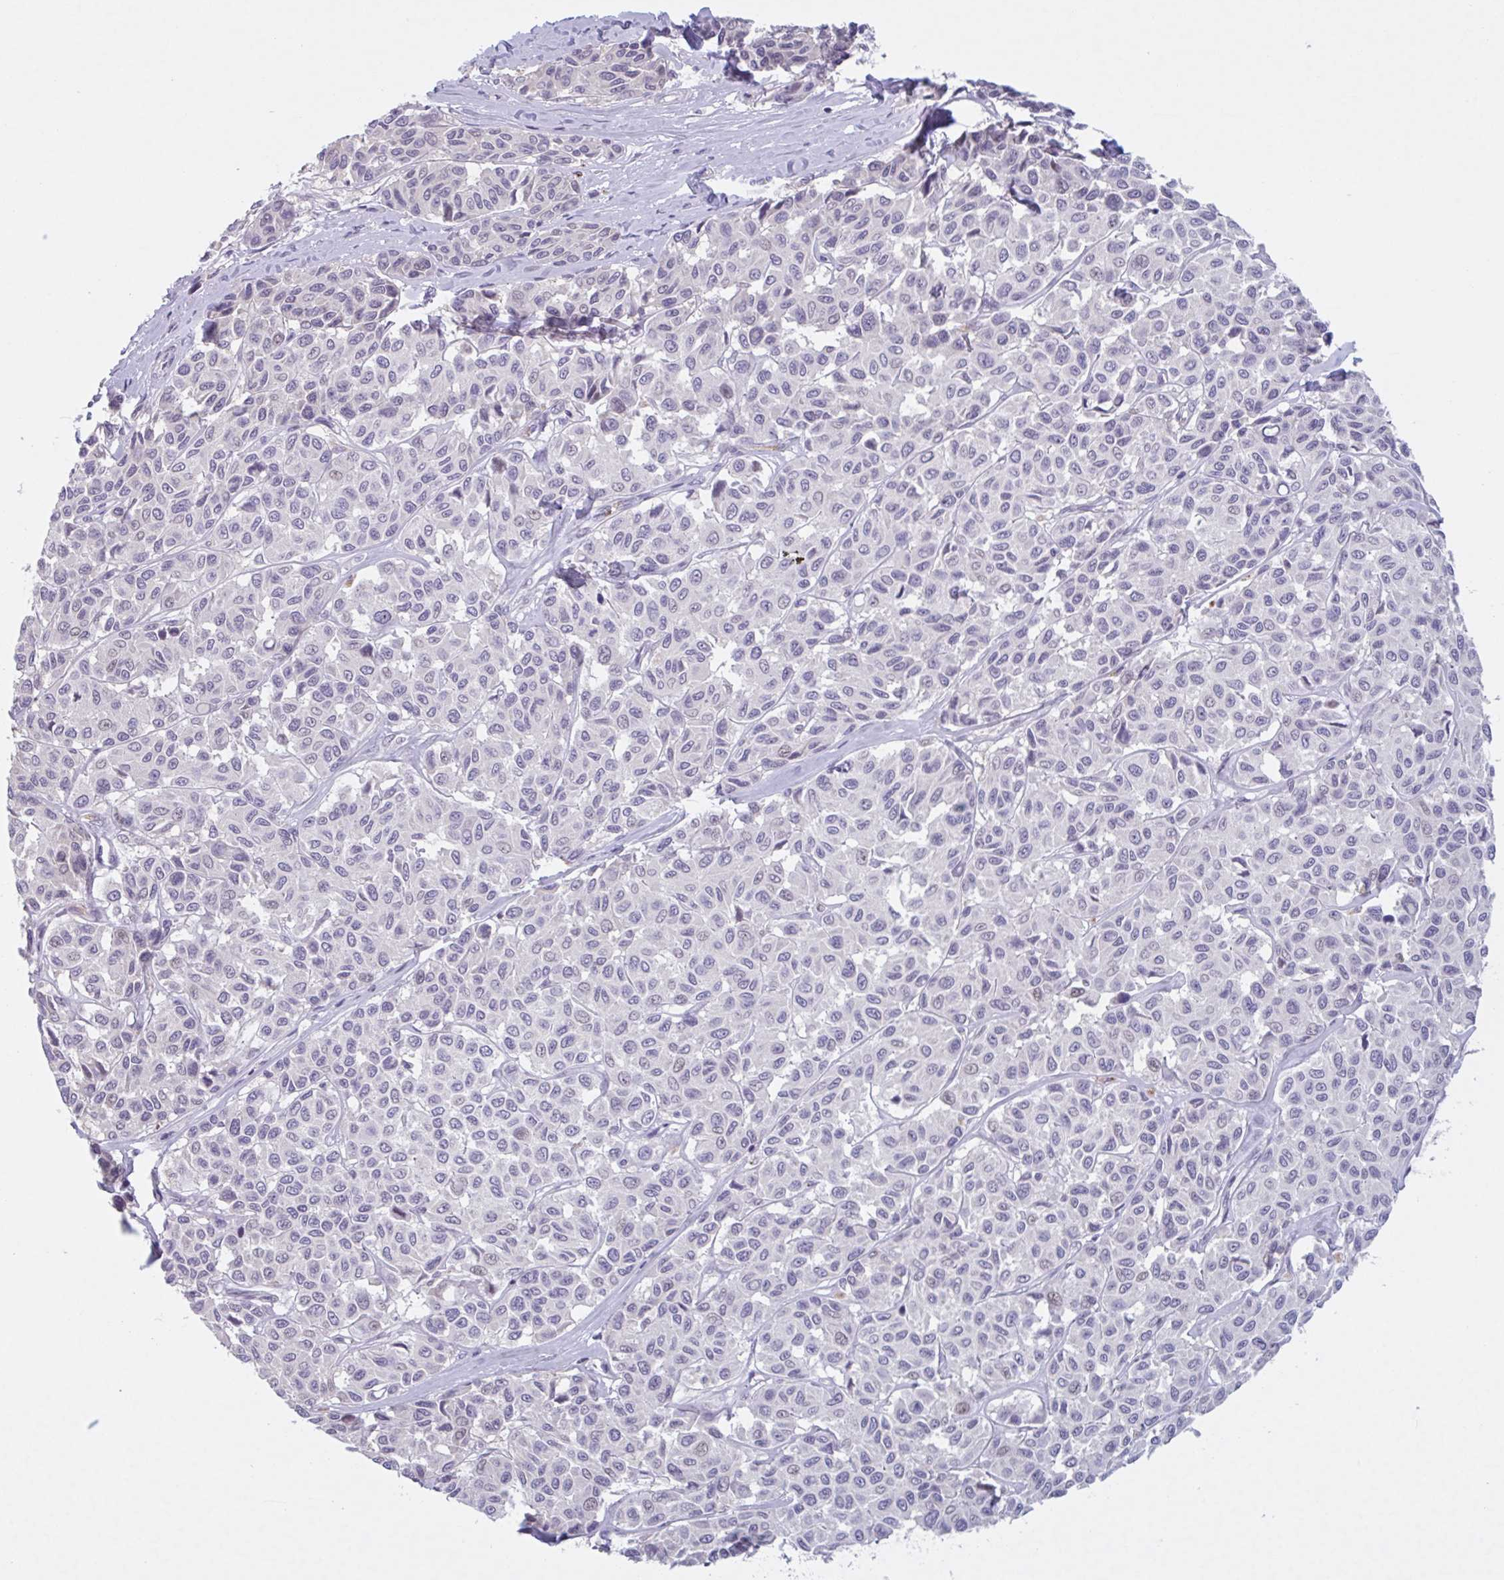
{"staining": {"intensity": "negative", "quantity": "none", "location": "none"}, "tissue": "melanoma", "cell_type": "Tumor cells", "image_type": "cancer", "snomed": [{"axis": "morphology", "description": "Malignant melanoma, NOS"}, {"axis": "topography", "description": "Skin"}], "caption": "Immunohistochemistry image of melanoma stained for a protein (brown), which exhibits no positivity in tumor cells.", "gene": "RHAG", "patient": {"sex": "female", "age": 66}}